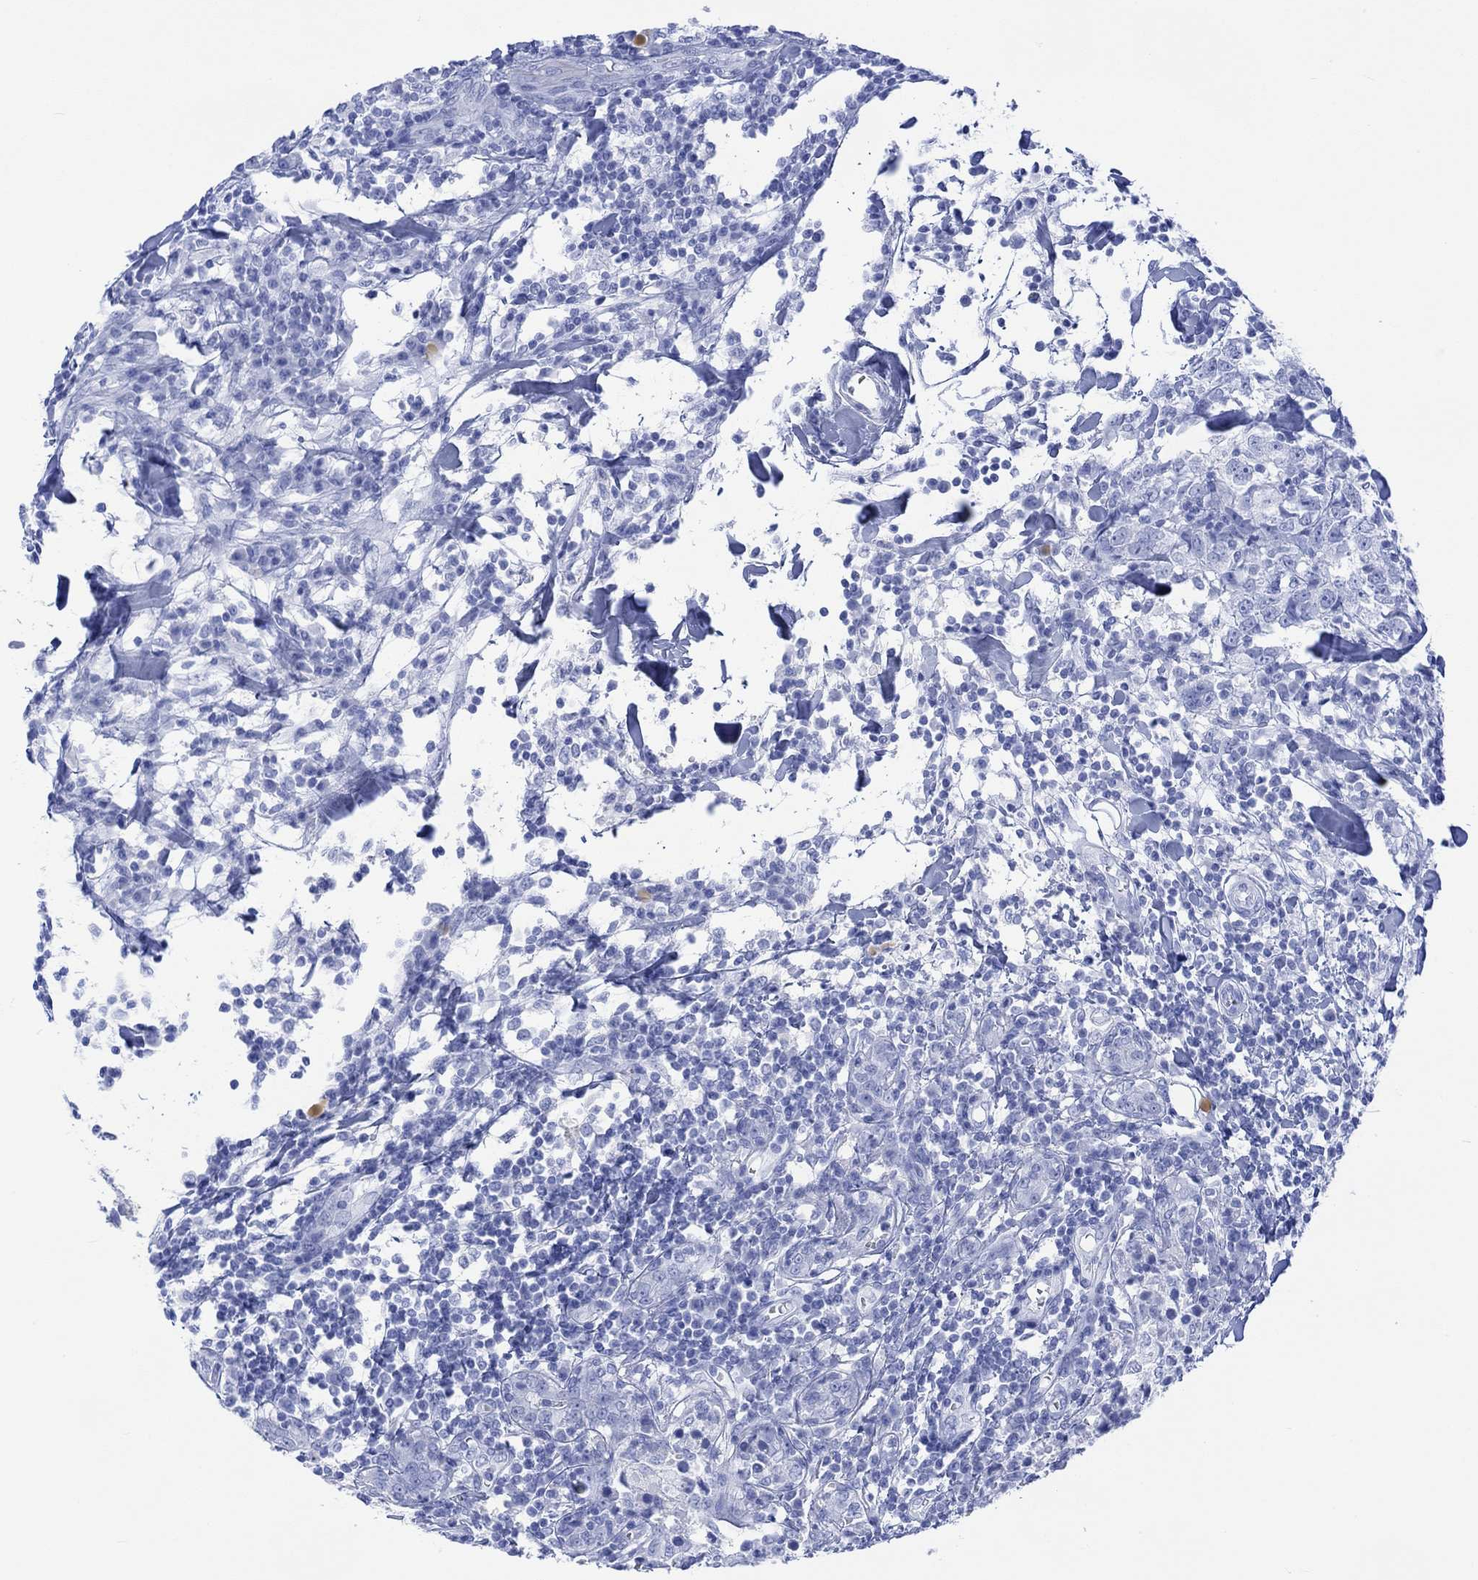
{"staining": {"intensity": "negative", "quantity": "none", "location": "none"}, "tissue": "breast cancer", "cell_type": "Tumor cells", "image_type": "cancer", "snomed": [{"axis": "morphology", "description": "Duct carcinoma"}, {"axis": "topography", "description": "Breast"}], "caption": "Immunohistochemical staining of human breast infiltrating ductal carcinoma shows no significant staining in tumor cells.", "gene": "CELF4", "patient": {"sex": "female", "age": 30}}